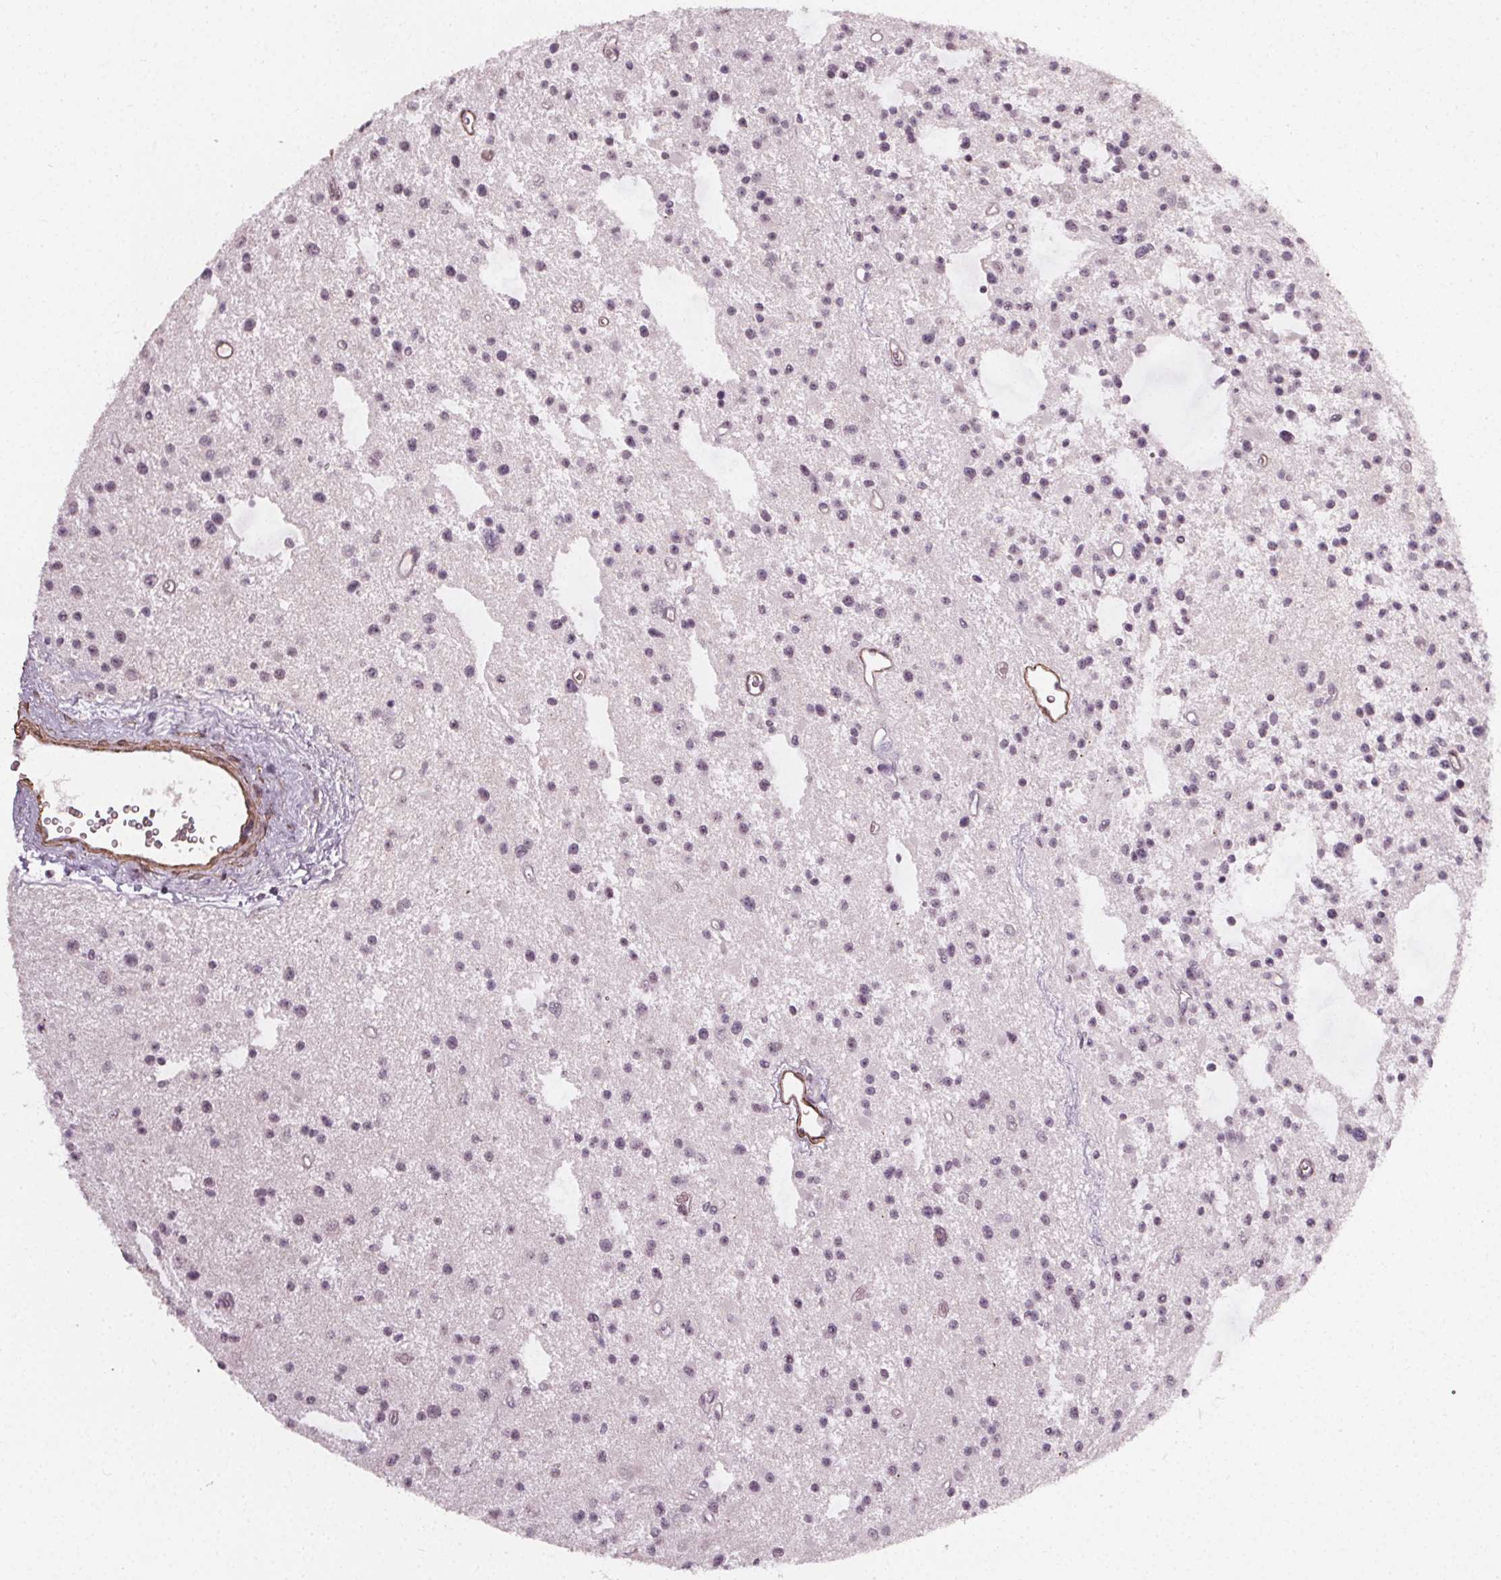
{"staining": {"intensity": "negative", "quantity": "none", "location": "none"}, "tissue": "glioma", "cell_type": "Tumor cells", "image_type": "cancer", "snomed": [{"axis": "morphology", "description": "Glioma, malignant, Low grade"}, {"axis": "topography", "description": "Brain"}], "caption": "Low-grade glioma (malignant) stained for a protein using IHC displays no expression tumor cells.", "gene": "PKP1", "patient": {"sex": "male", "age": 43}}